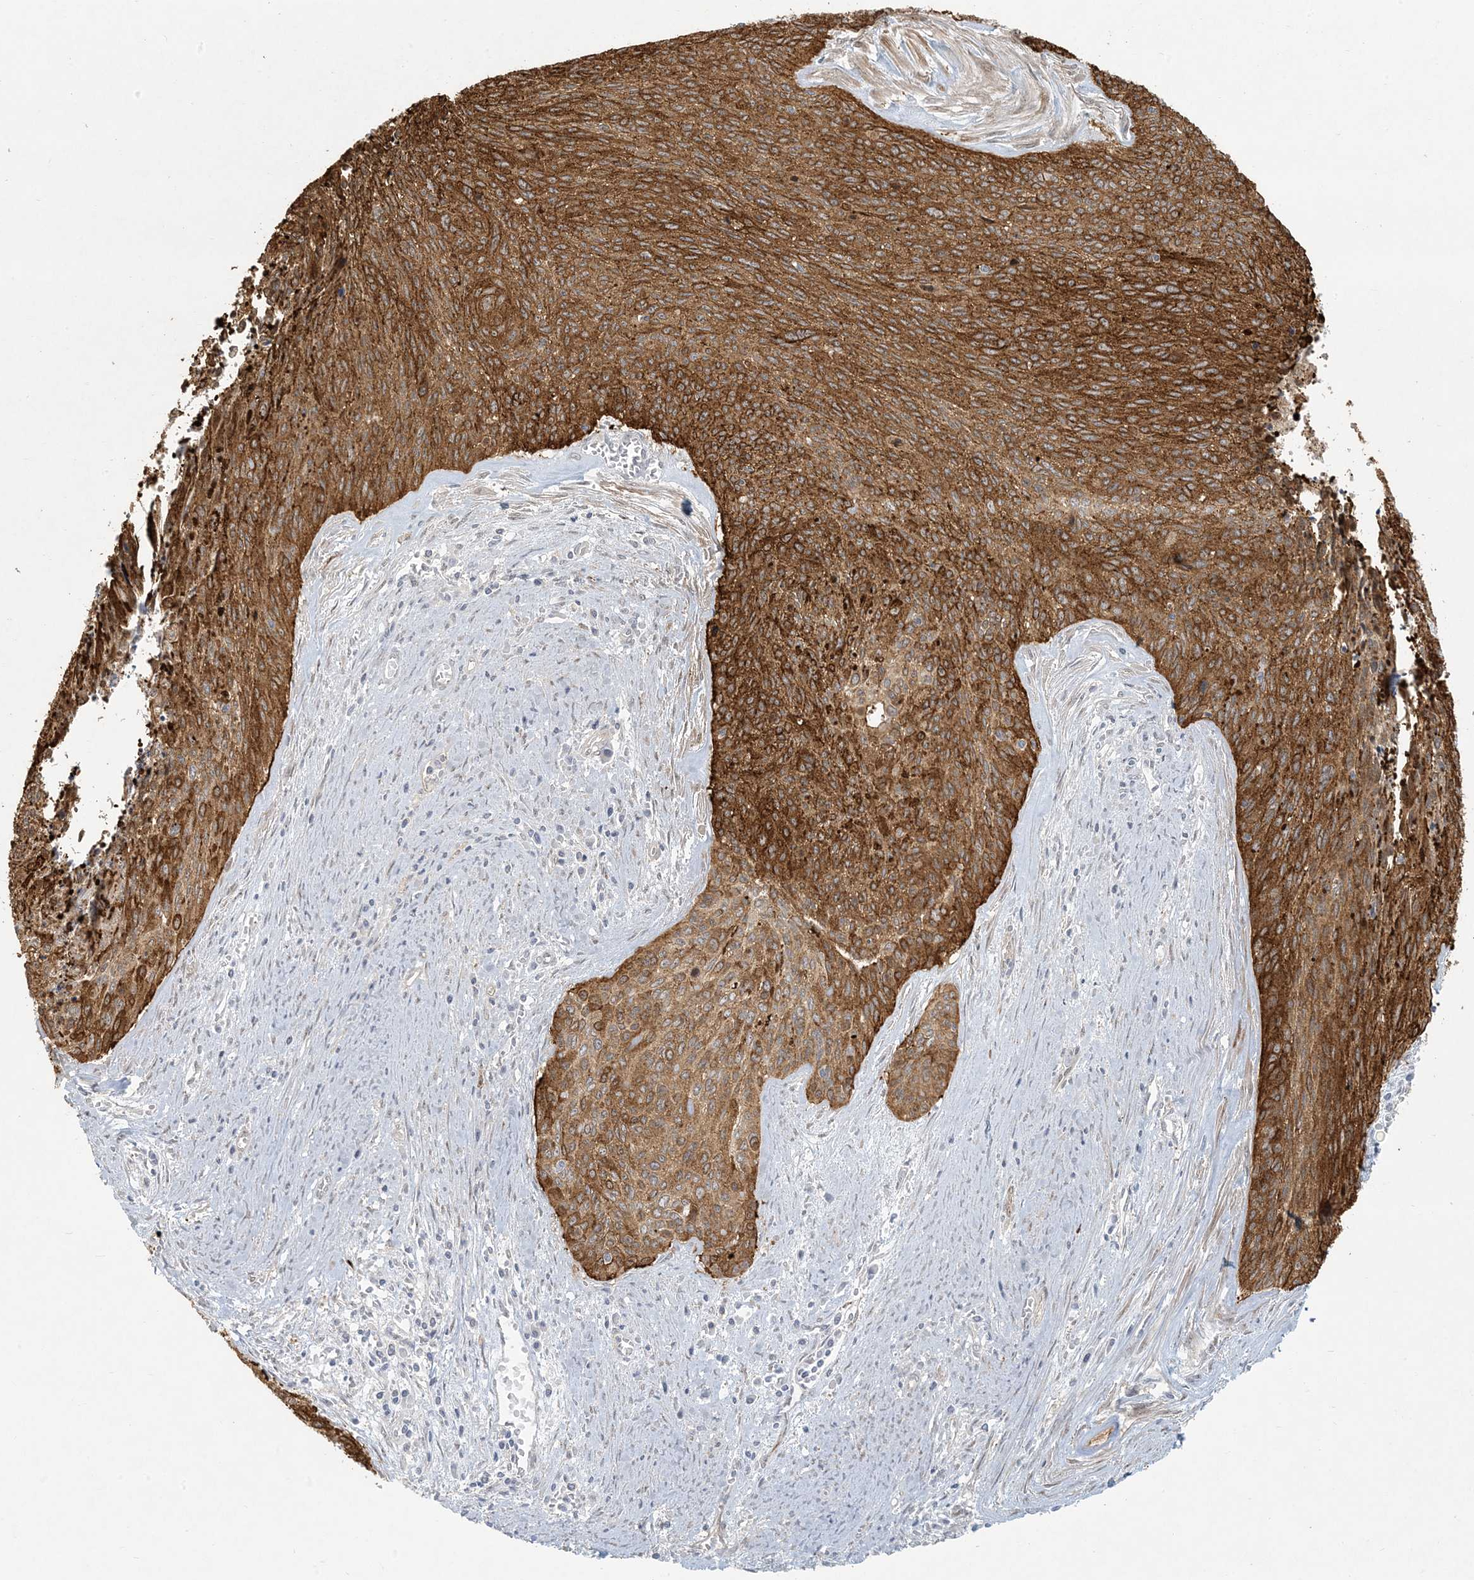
{"staining": {"intensity": "moderate", "quantity": ">75%", "location": "cytoplasmic/membranous"}, "tissue": "cervical cancer", "cell_type": "Tumor cells", "image_type": "cancer", "snomed": [{"axis": "morphology", "description": "Squamous cell carcinoma, NOS"}, {"axis": "topography", "description": "Cervix"}], "caption": "A photomicrograph of human cervical squamous cell carcinoma stained for a protein displays moderate cytoplasmic/membranous brown staining in tumor cells.", "gene": "BCORL1", "patient": {"sex": "female", "age": 55}}